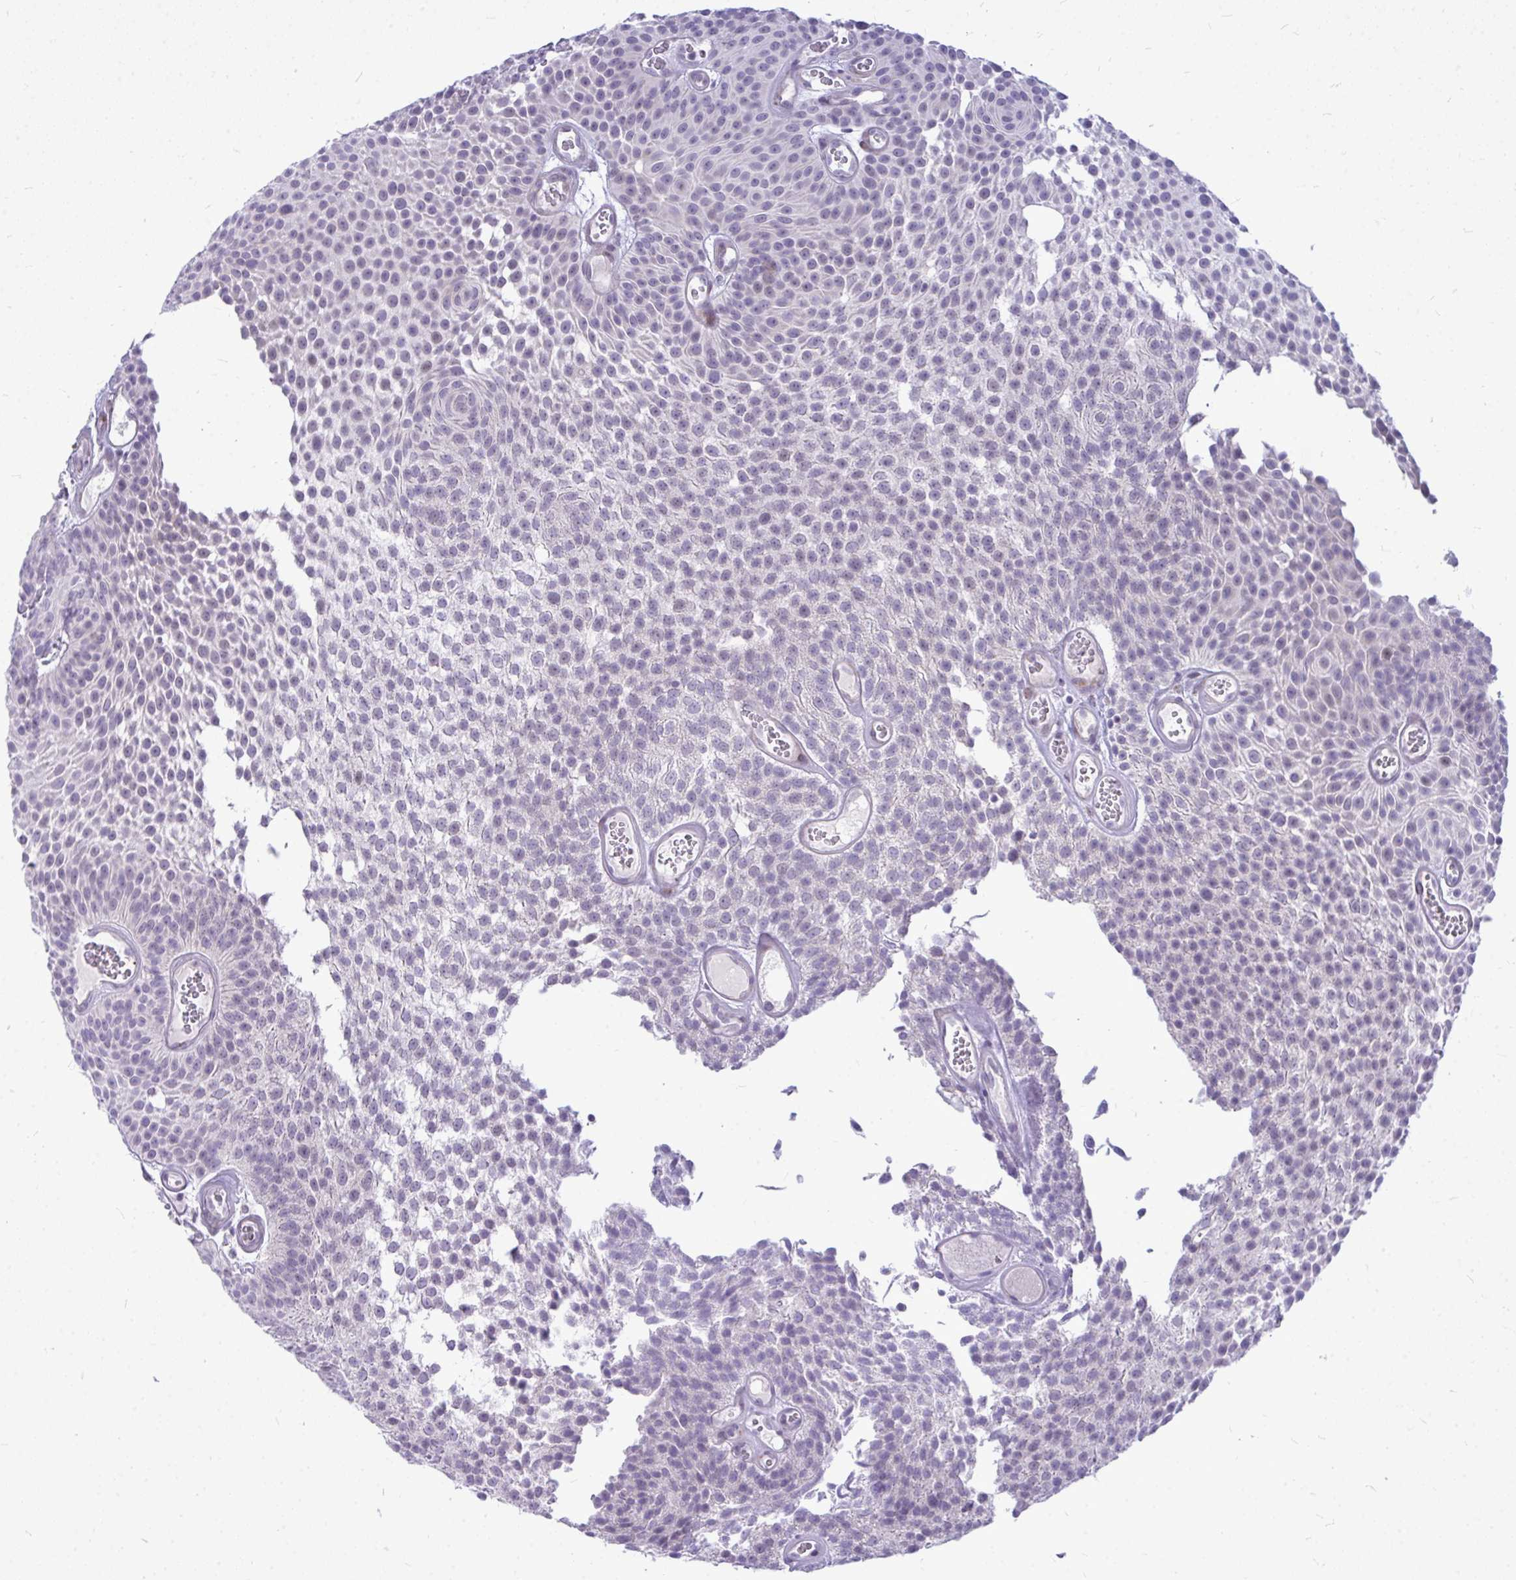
{"staining": {"intensity": "negative", "quantity": "none", "location": "none"}, "tissue": "urothelial cancer", "cell_type": "Tumor cells", "image_type": "cancer", "snomed": [{"axis": "morphology", "description": "Urothelial carcinoma, Low grade"}, {"axis": "topography", "description": "Urinary bladder"}], "caption": "Urothelial carcinoma (low-grade) was stained to show a protein in brown. There is no significant positivity in tumor cells.", "gene": "ZSCAN25", "patient": {"sex": "male", "age": 82}}